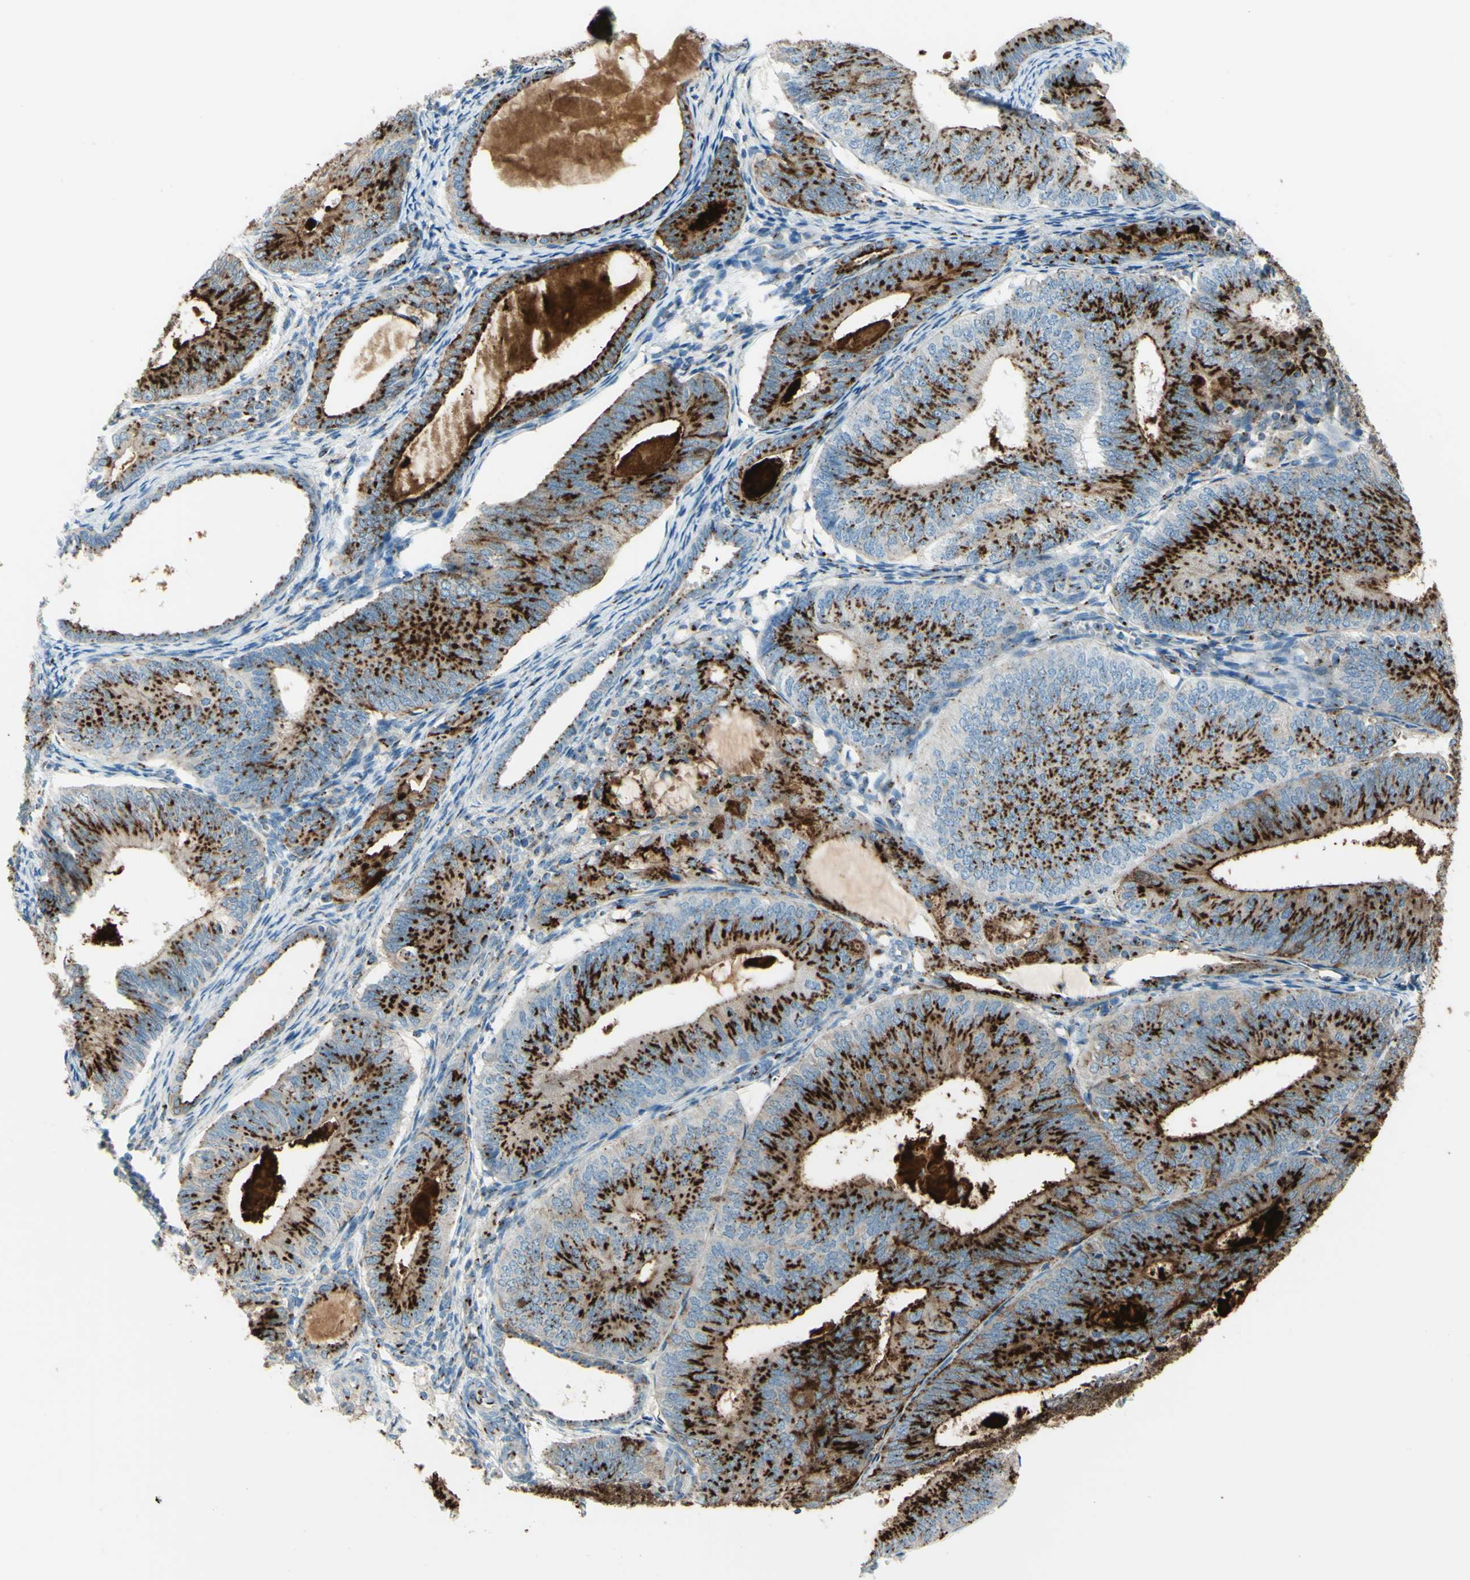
{"staining": {"intensity": "strong", "quantity": ">75%", "location": "cytoplasmic/membranous"}, "tissue": "endometrial cancer", "cell_type": "Tumor cells", "image_type": "cancer", "snomed": [{"axis": "morphology", "description": "Adenocarcinoma, NOS"}, {"axis": "topography", "description": "Endometrium"}], "caption": "DAB immunohistochemical staining of endometrial cancer (adenocarcinoma) demonstrates strong cytoplasmic/membranous protein staining in about >75% of tumor cells.", "gene": "B4GALT1", "patient": {"sex": "female", "age": 81}}